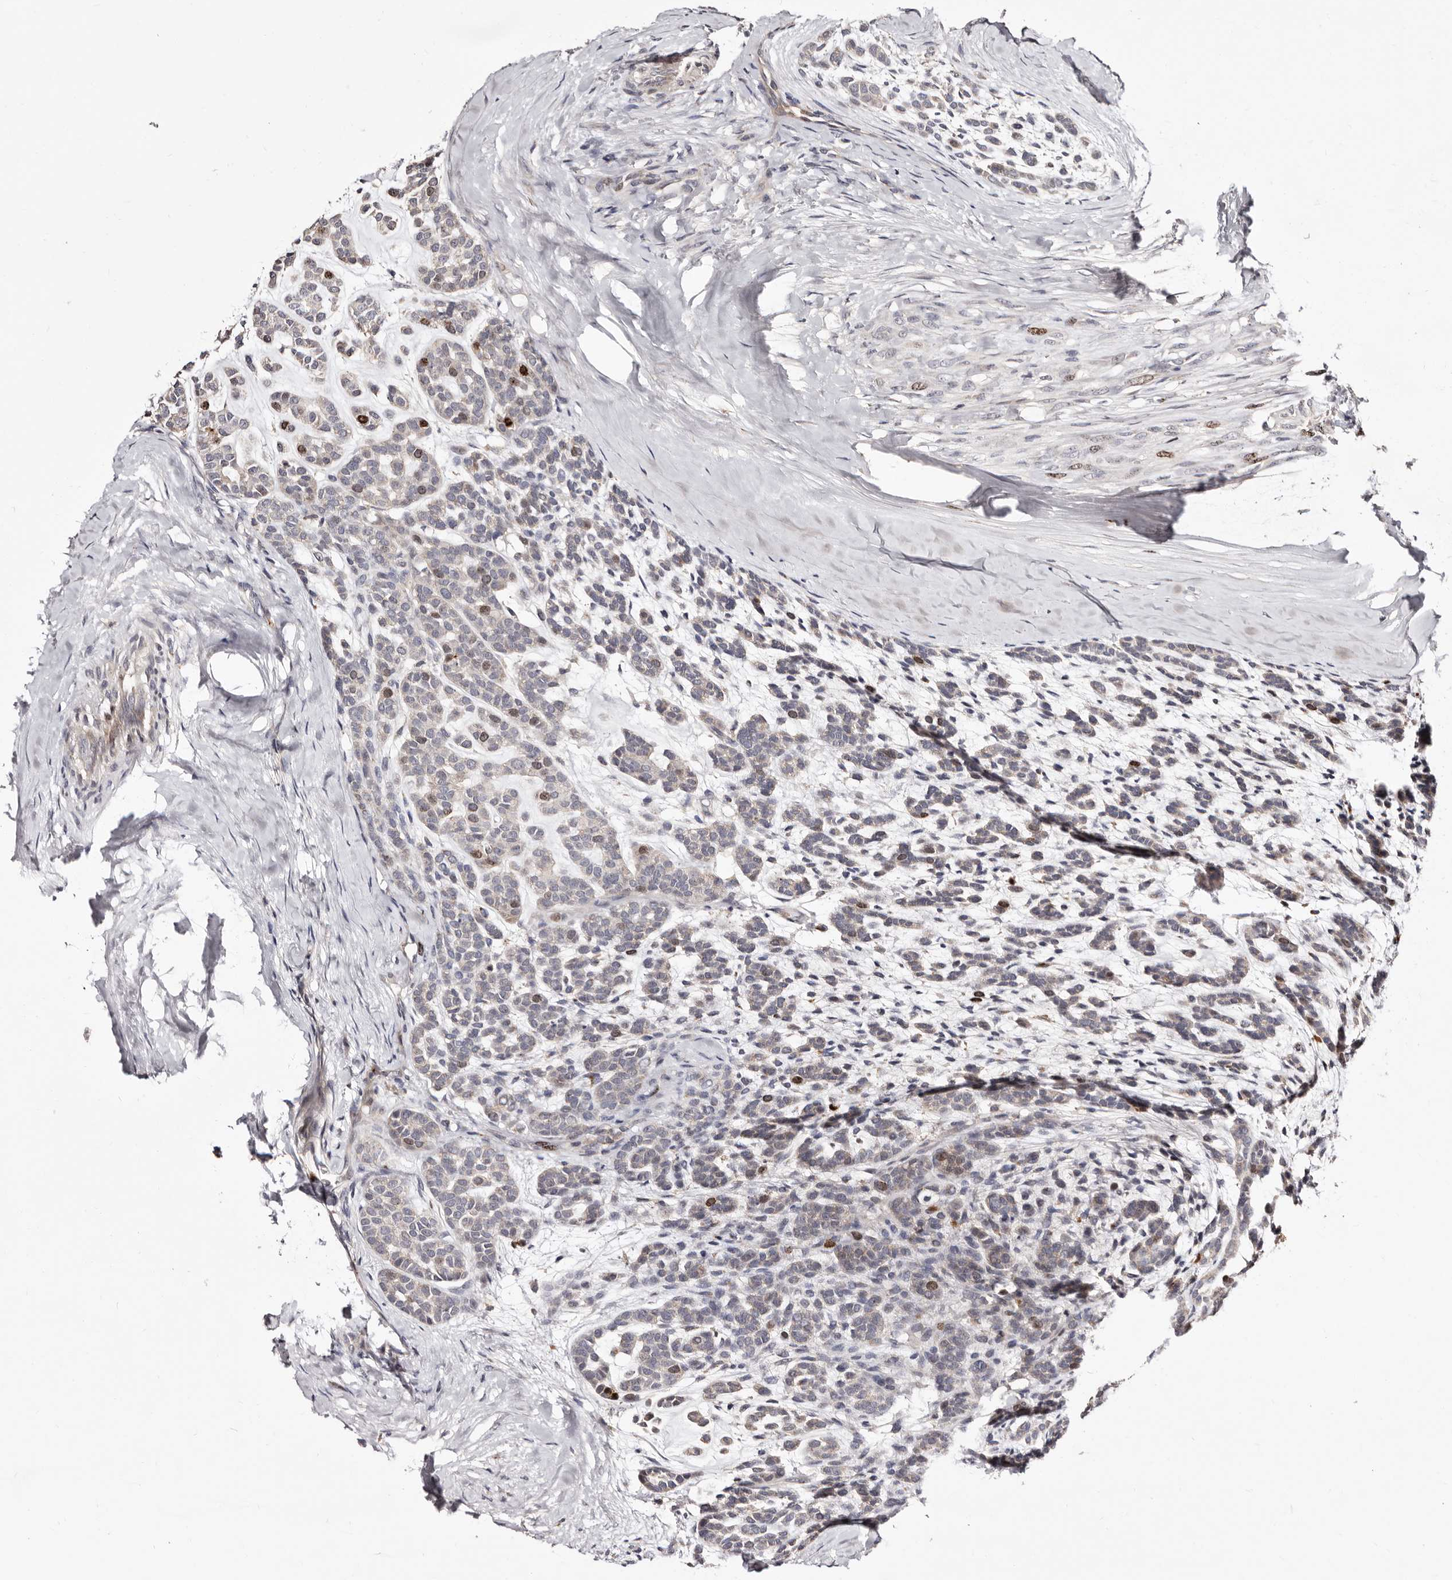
{"staining": {"intensity": "moderate", "quantity": "<25%", "location": "nuclear"}, "tissue": "head and neck cancer", "cell_type": "Tumor cells", "image_type": "cancer", "snomed": [{"axis": "morphology", "description": "Adenocarcinoma, NOS"}, {"axis": "morphology", "description": "Adenoma, NOS"}, {"axis": "topography", "description": "Head-Neck"}], "caption": "Moderate nuclear expression is seen in approximately <25% of tumor cells in head and neck adenocarcinoma. (IHC, brightfield microscopy, high magnification).", "gene": "CDCA8", "patient": {"sex": "female", "age": 55}}